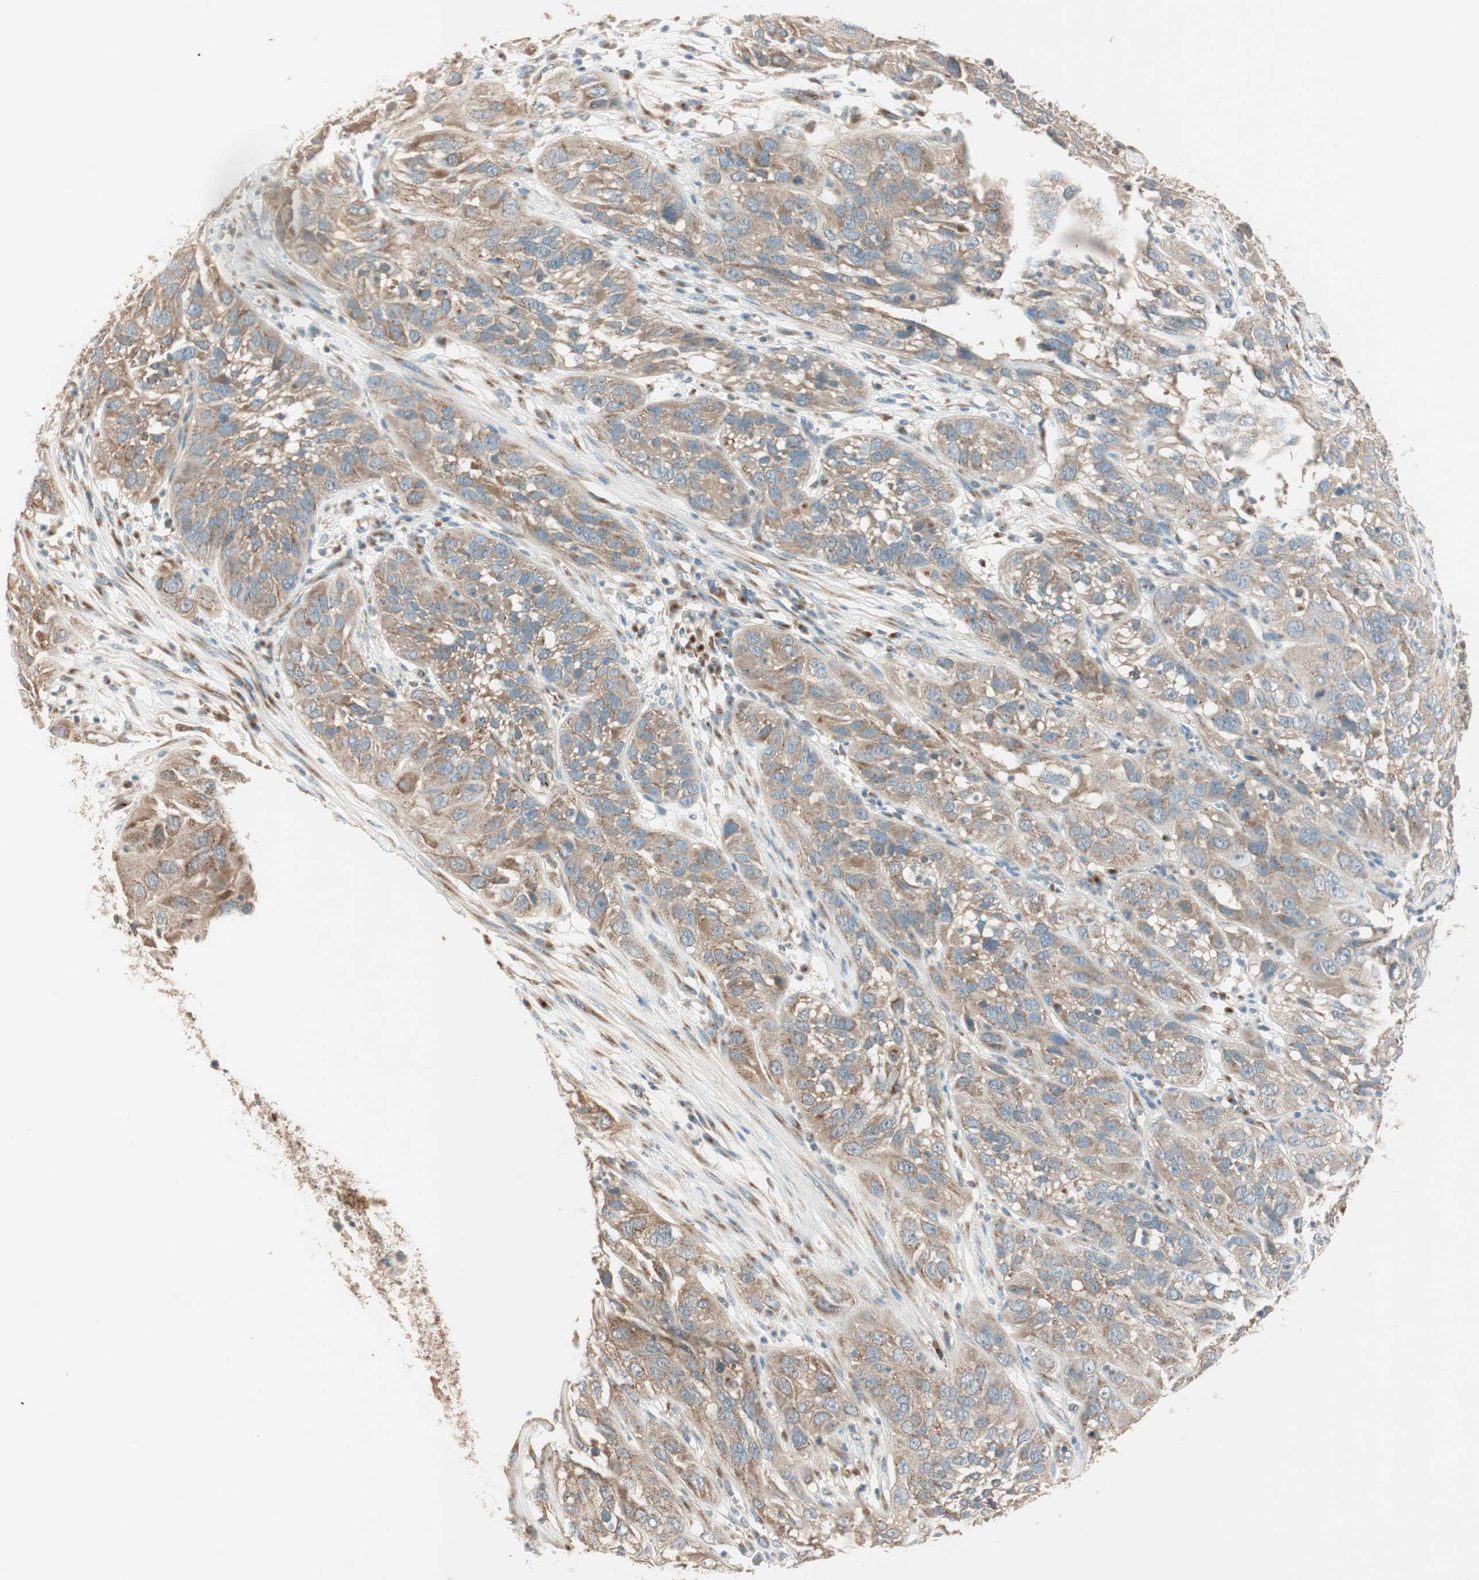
{"staining": {"intensity": "moderate", "quantity": ">75%", "location": "cytoplasmic/membranous"}, "tissue": "cervical cancer", "cell_type": "Tumor cells", "image_type": "cancer", "snomed": [{"axis": "morphology", "description": "Squamous cell carcinoma, NOS"}, {"axis": "topography", "description": "Cervix"}], "caption": "Approximately >75% of tumor cells in cervical cancer (squamous cell carcinoma) exhibit moderate cytoplasmic/membranous protein positivity as visualized by brown immunohistochemical staining.", "gene": "SEC16A", "patient": {"sex": "female", "age": 32}}